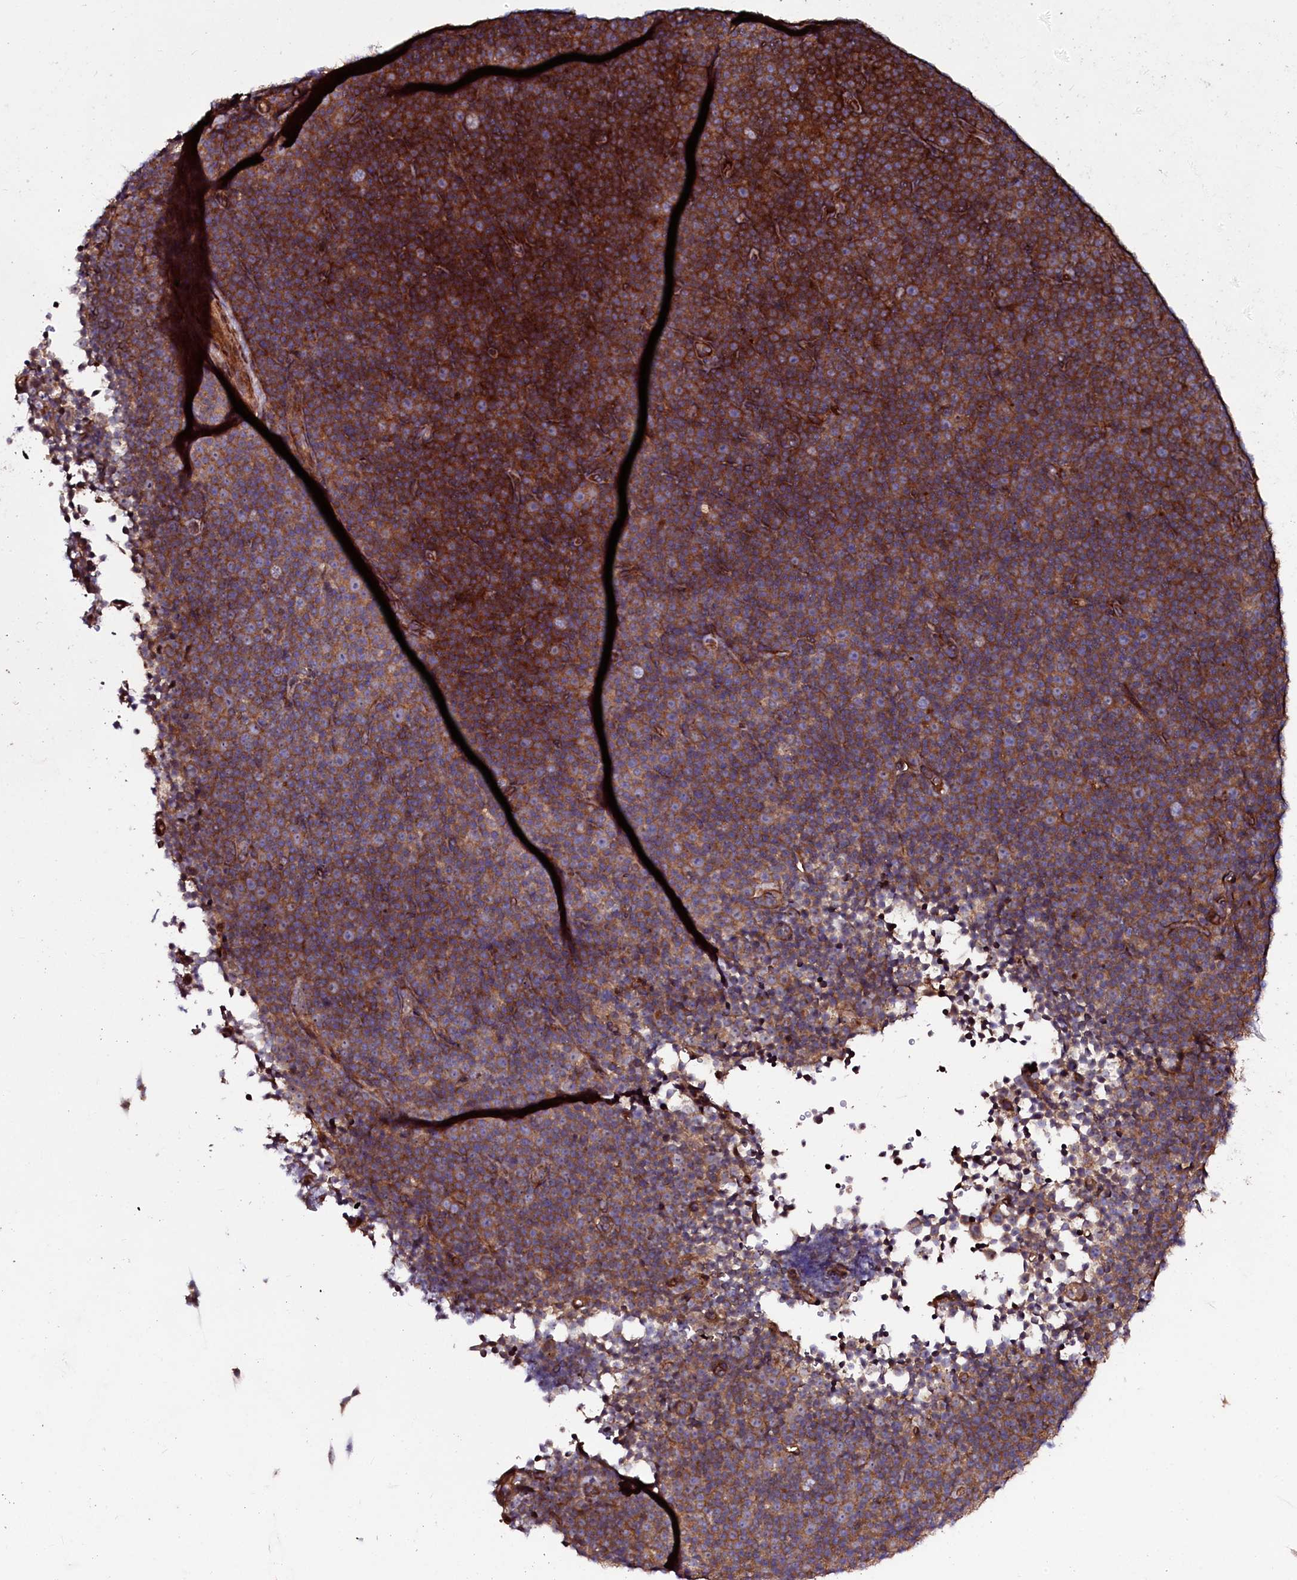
{"staining": {"intensity": "strong", "quantity": "25%-75%", "location": "cytoplasmic/membranous"}, "tissue": "lymphoma", "cell_type": "Tumor cells", "image_type": "cancer", "snomed": [{"axis": "morphology", "description": "Malignant lymphoma, non-Hodgkin's type, Low grade"}, {"axis": "topography", "description": "Lymph node"}], "caption": "Lymphoma stained with a brown dye displays strong cytoplasmic/membranous positive expression in about 25%-75% of tumor cells.", "gene": "USPL1", "patient": {"sex": "female", "age": 67}}